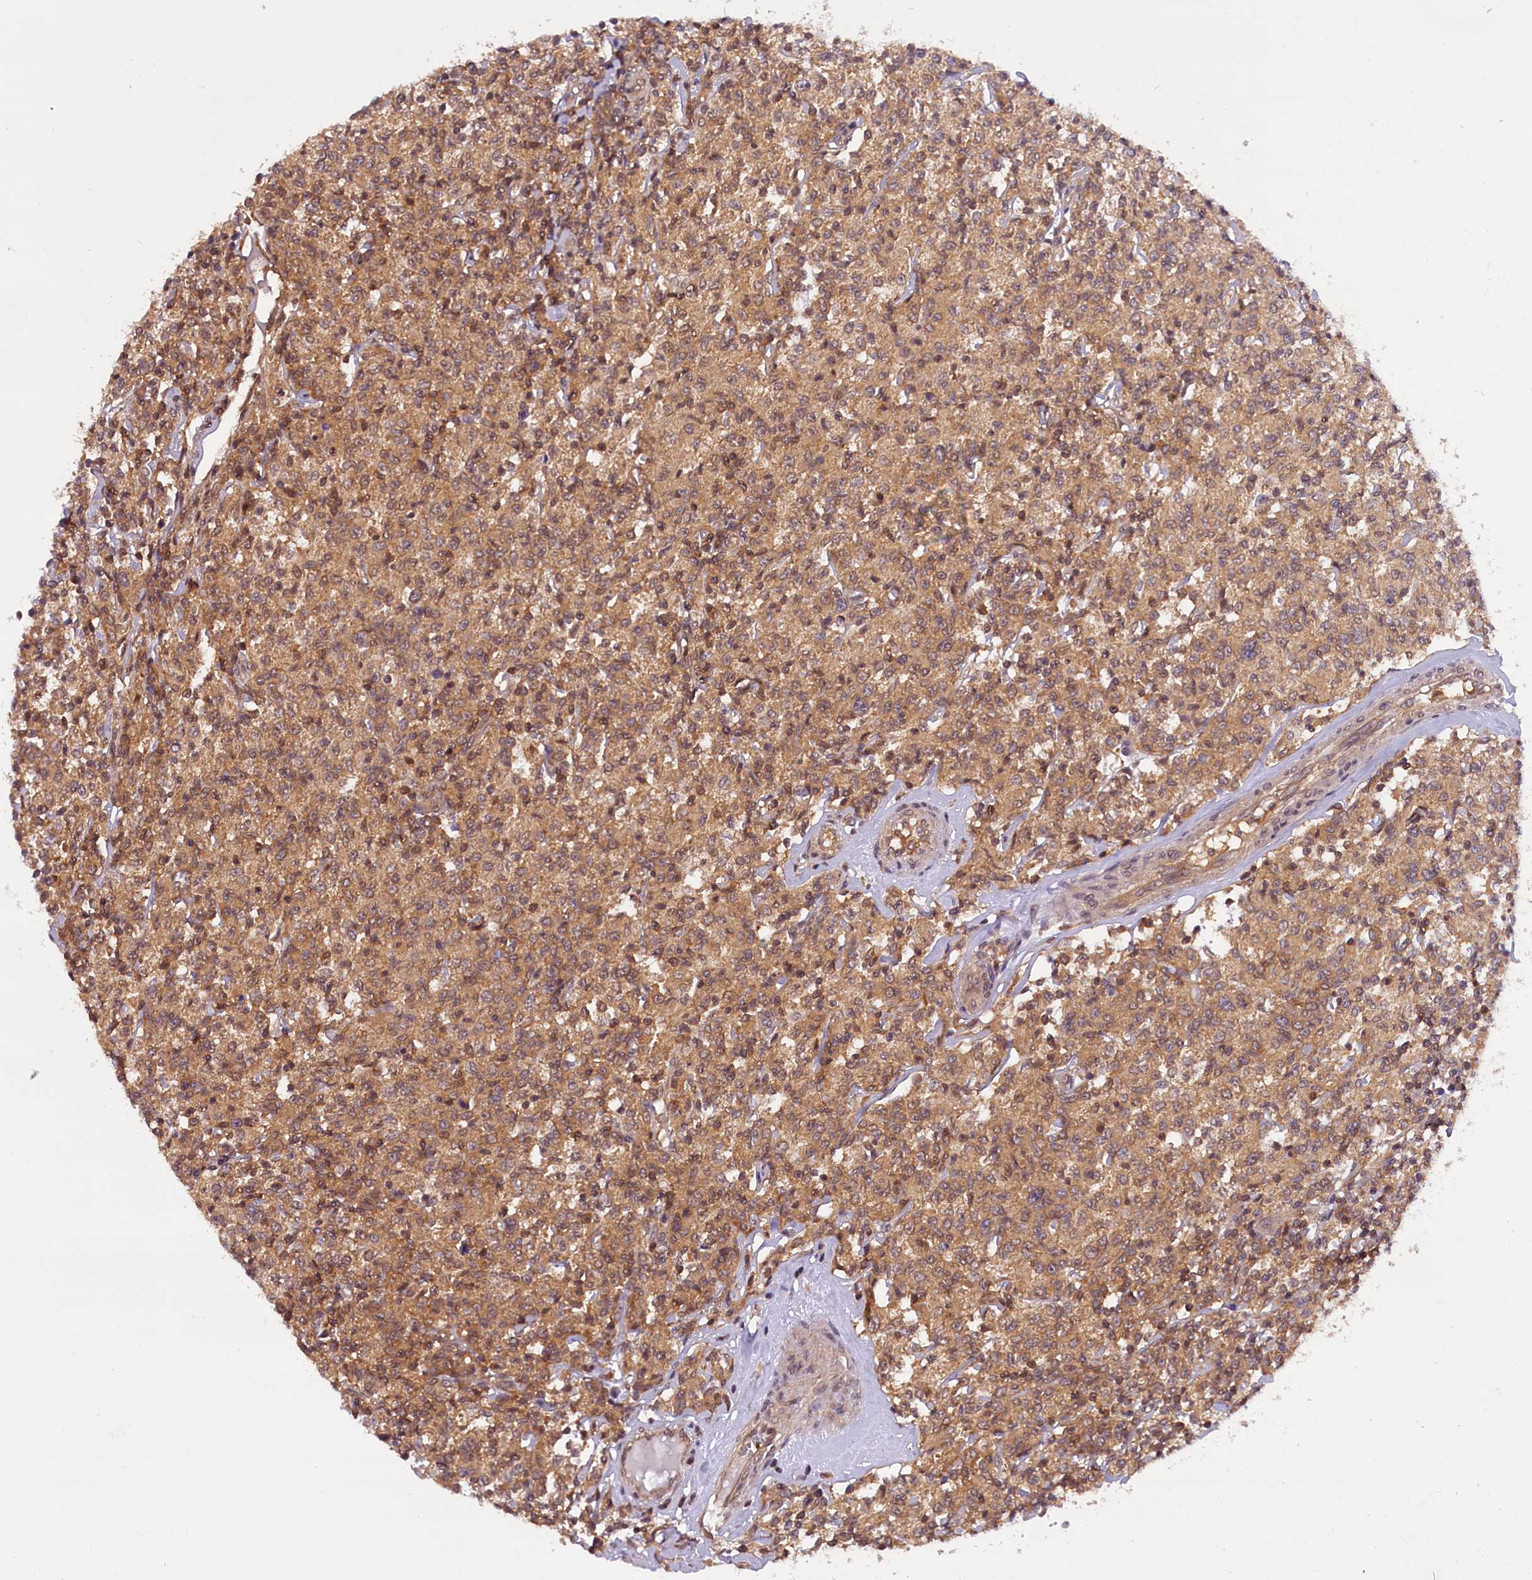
{"staining": {"intensity": "weak", "quantity": ">75%", "location": "cytoplasmic/membranous"}, "tissue": "lymphoma", "cell_type": "Tumor cells", "image_type": "cancer", "snomed": [{"axis": "morphology", "description": "Malignant lymphoma, non-Hodgkin's type, Low grade"}, {"axis": "topography", "description": "Small intestine"}], "caption": "Low-grade malignant lymphoma, non-Hodgkin's type stained with DAB immunohistochemistry shows low levels of weak cytoplasmic/membranous staining in approximately >75% of tumor cells.", "gene": "TBCB", "patient": {"sex": "female", "age": 59}}